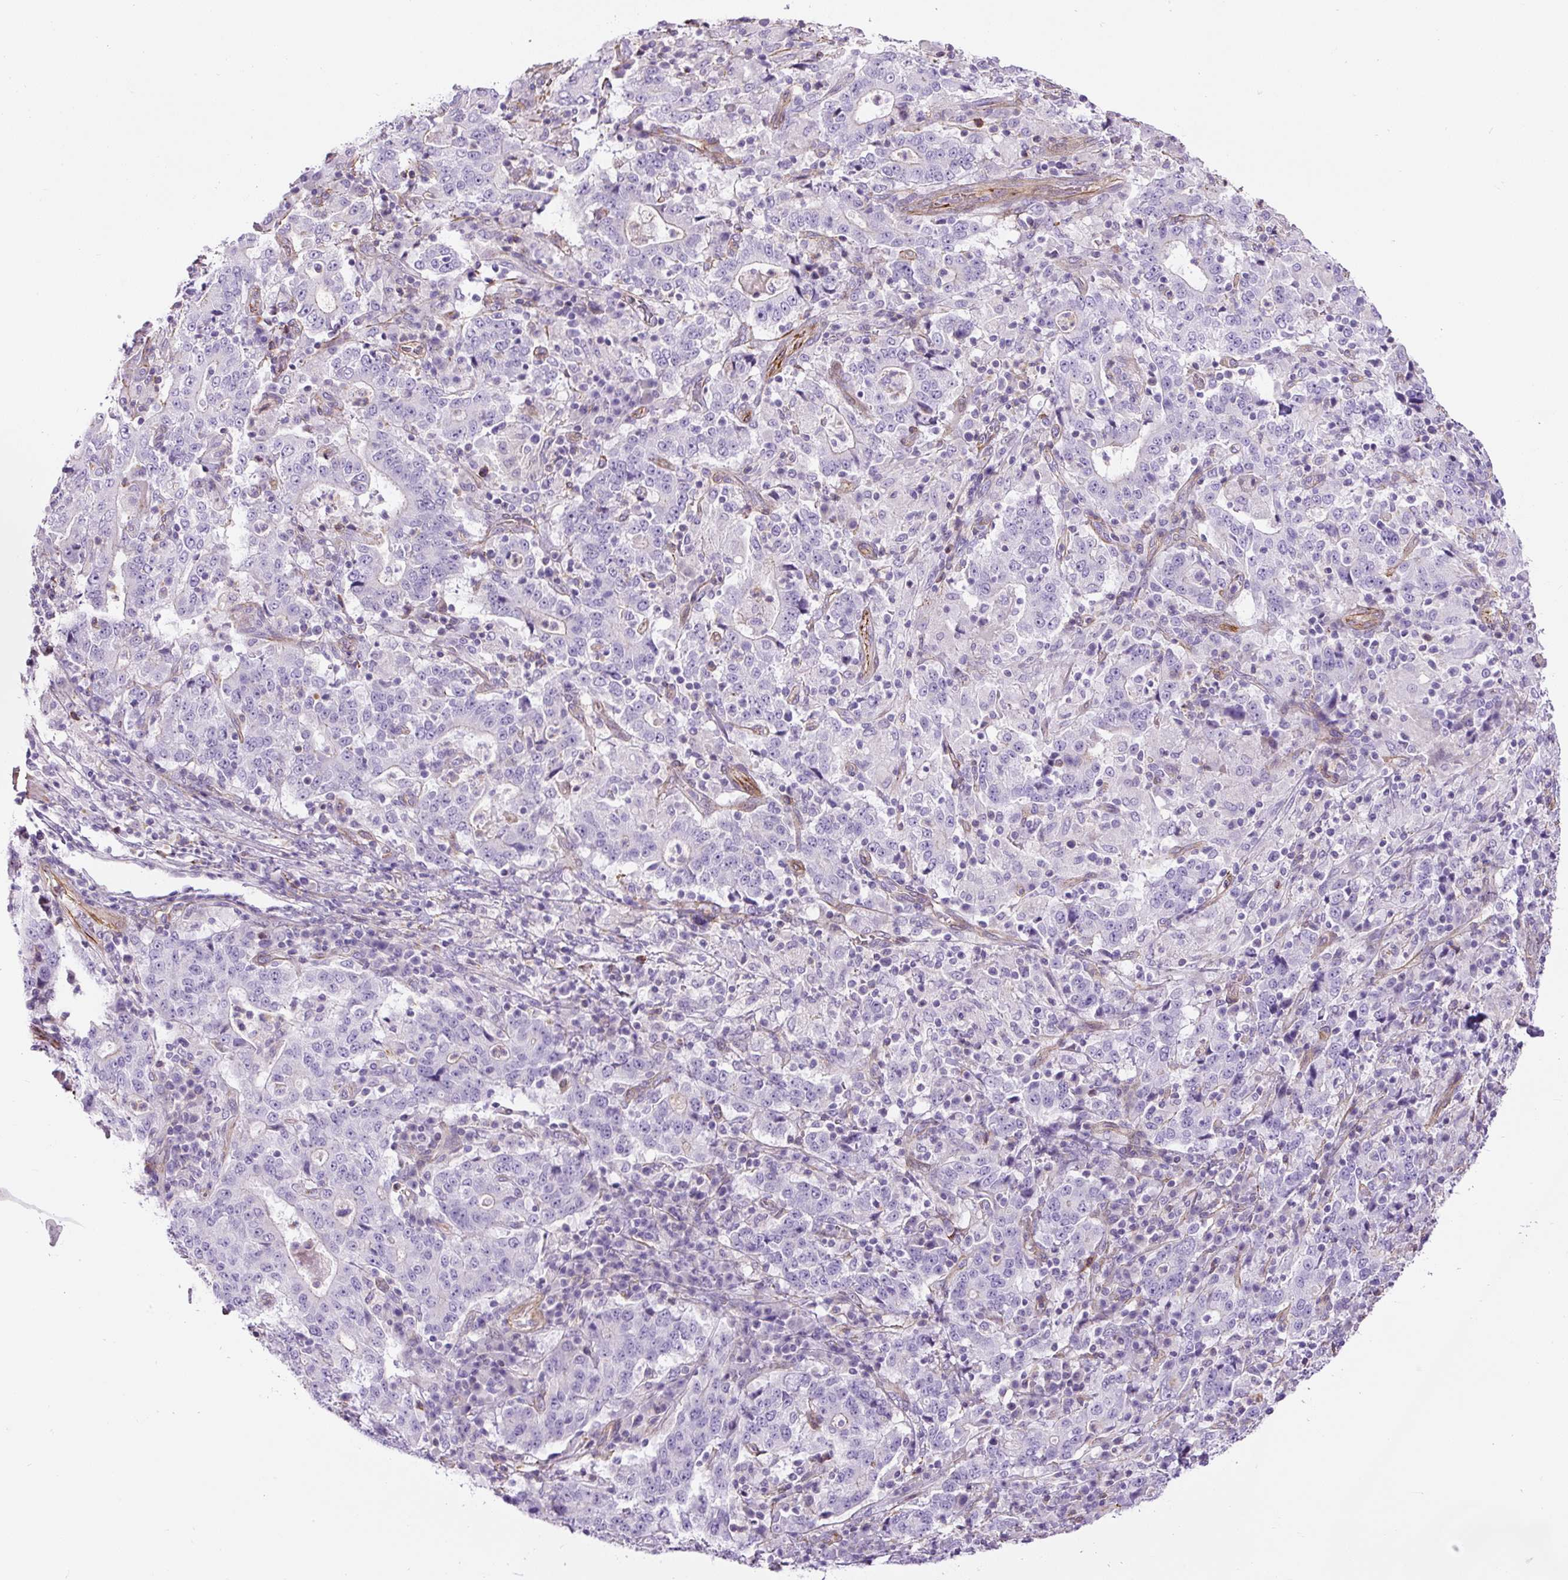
{"staining": {"intensity": "negative", "quantity": "none", "location": "none"}, "tissue": "stomach cancer", "cell_type": "Tumor cells", "image_type": "cancer", "snomed": [{"axis": "morphology", "description": "Normal tissue, NOS"}, {"axis": "morphology", "description": "Adenocarcinoma, NOS"}, {"axis": "topography", "description": "Stomach, upper"}, {"axis": "topography", "description": "Stomach"}], "caption": "The photomicrograph shows no staining of tumor cells in stomach adenocarcinoma.", "gene": "B3GALT5", "patient": {"sex": "male", "age": 59}}